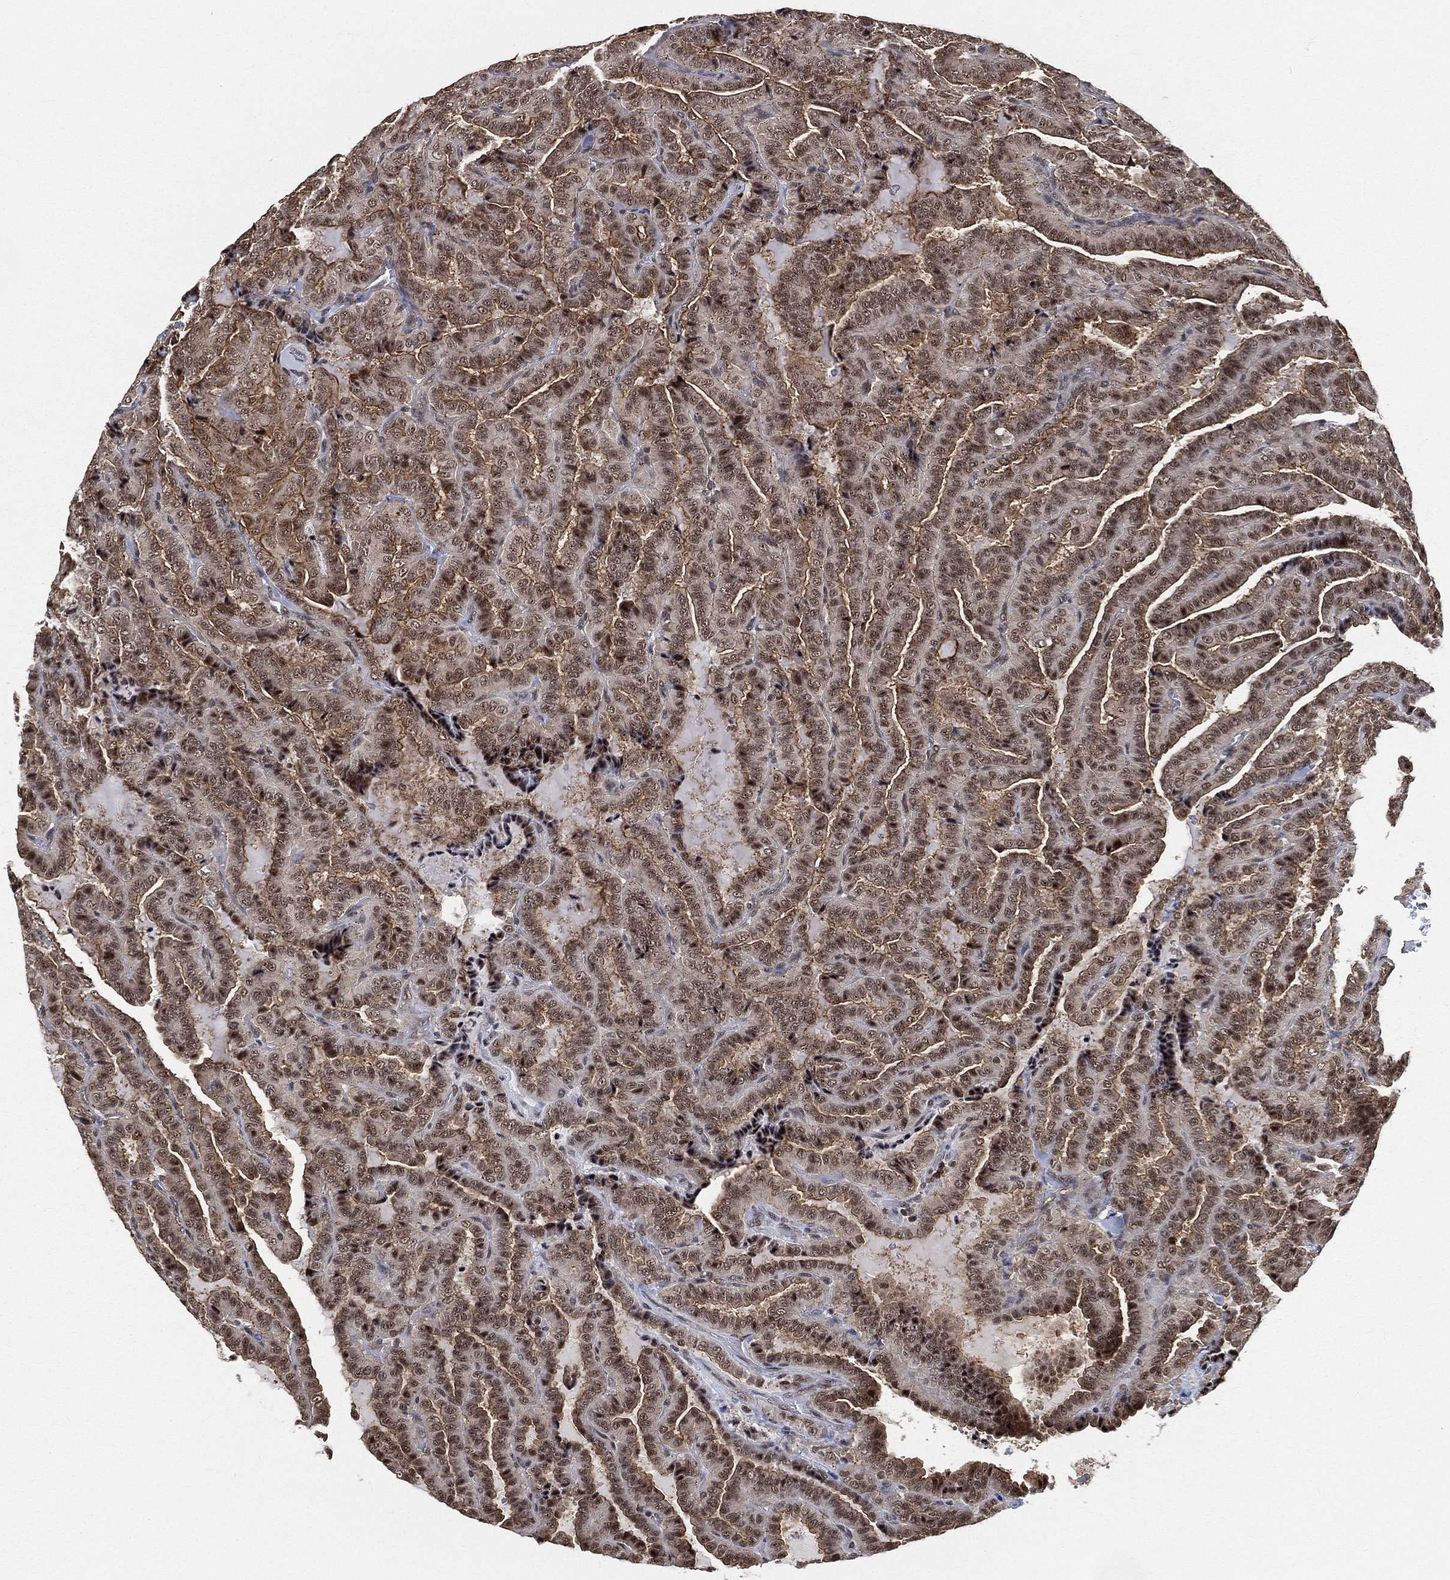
{"staining": {"intensity": "moderate", "quantity": "25%-75%", "location": "cytoplasmic/membranous,nuclear"}, "tissue": "thyroid cancer", "cell_type": "Tumor cells", "image_type": "cancer", "snomed": [{"axis": "morphology", "description": "Papillary adenocarcinoma, NOS"}, {"axis": "topography", "description": "Thyroid gland"}], "caption": "Immunohistochemical staining of human thyroid cancer (papillary adenocarcinoma) exhibits medium levels of moderate cytoplasmic/membranous and nuclear protein staining in approximately 25%-75% of tumor cells.", "gene": "RSRC2", "patient": {"sex": "female", "age": 39}}